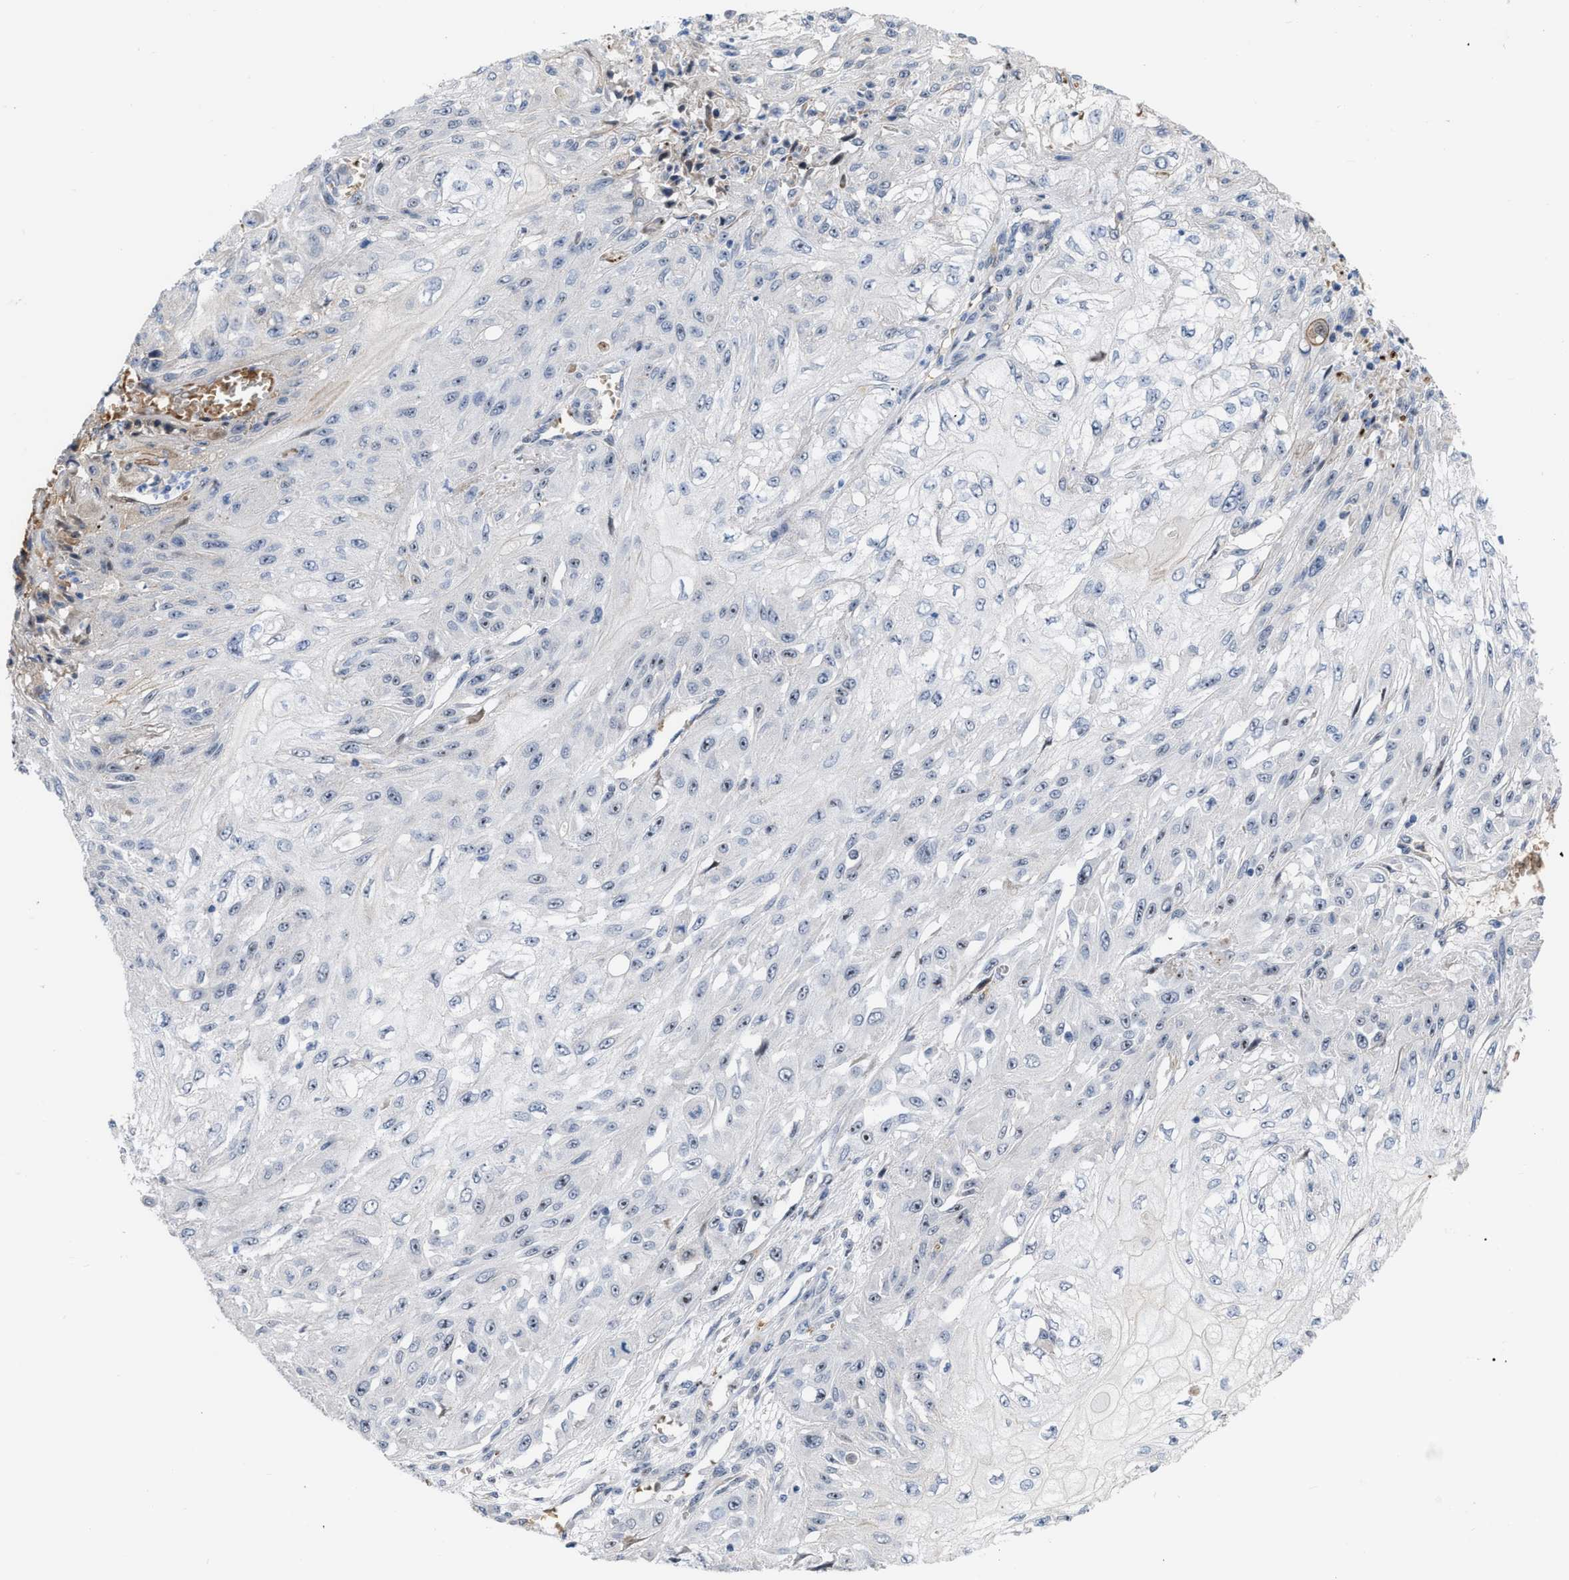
{"staining": {"intensity": "moderate", "quantity": "<25%", "location": "nuclear"}, "tissue": "skin cancer", "cell_type": "Tumor cells", "image_type": "cancer", "snomed": [{"axis": "morphology", "description": "Squamous cell carcinoma, NOS"}, {"axis": "morphology", "description": "Squamous cell carcinoma, metastatic, NOS"}, {"axis": "topography", "description": "Skin"}, {"axis": "topography", "description": "Lymph node"}], "caption": "Immunohistochemical staining of skin cancer (metastatic squamous cell carcinoma) shows moderate nuclear protein expression in approximately <25% of tumor cells.", "gene": "POLR1F", "patient": {"sex": "male", "age": 75}}